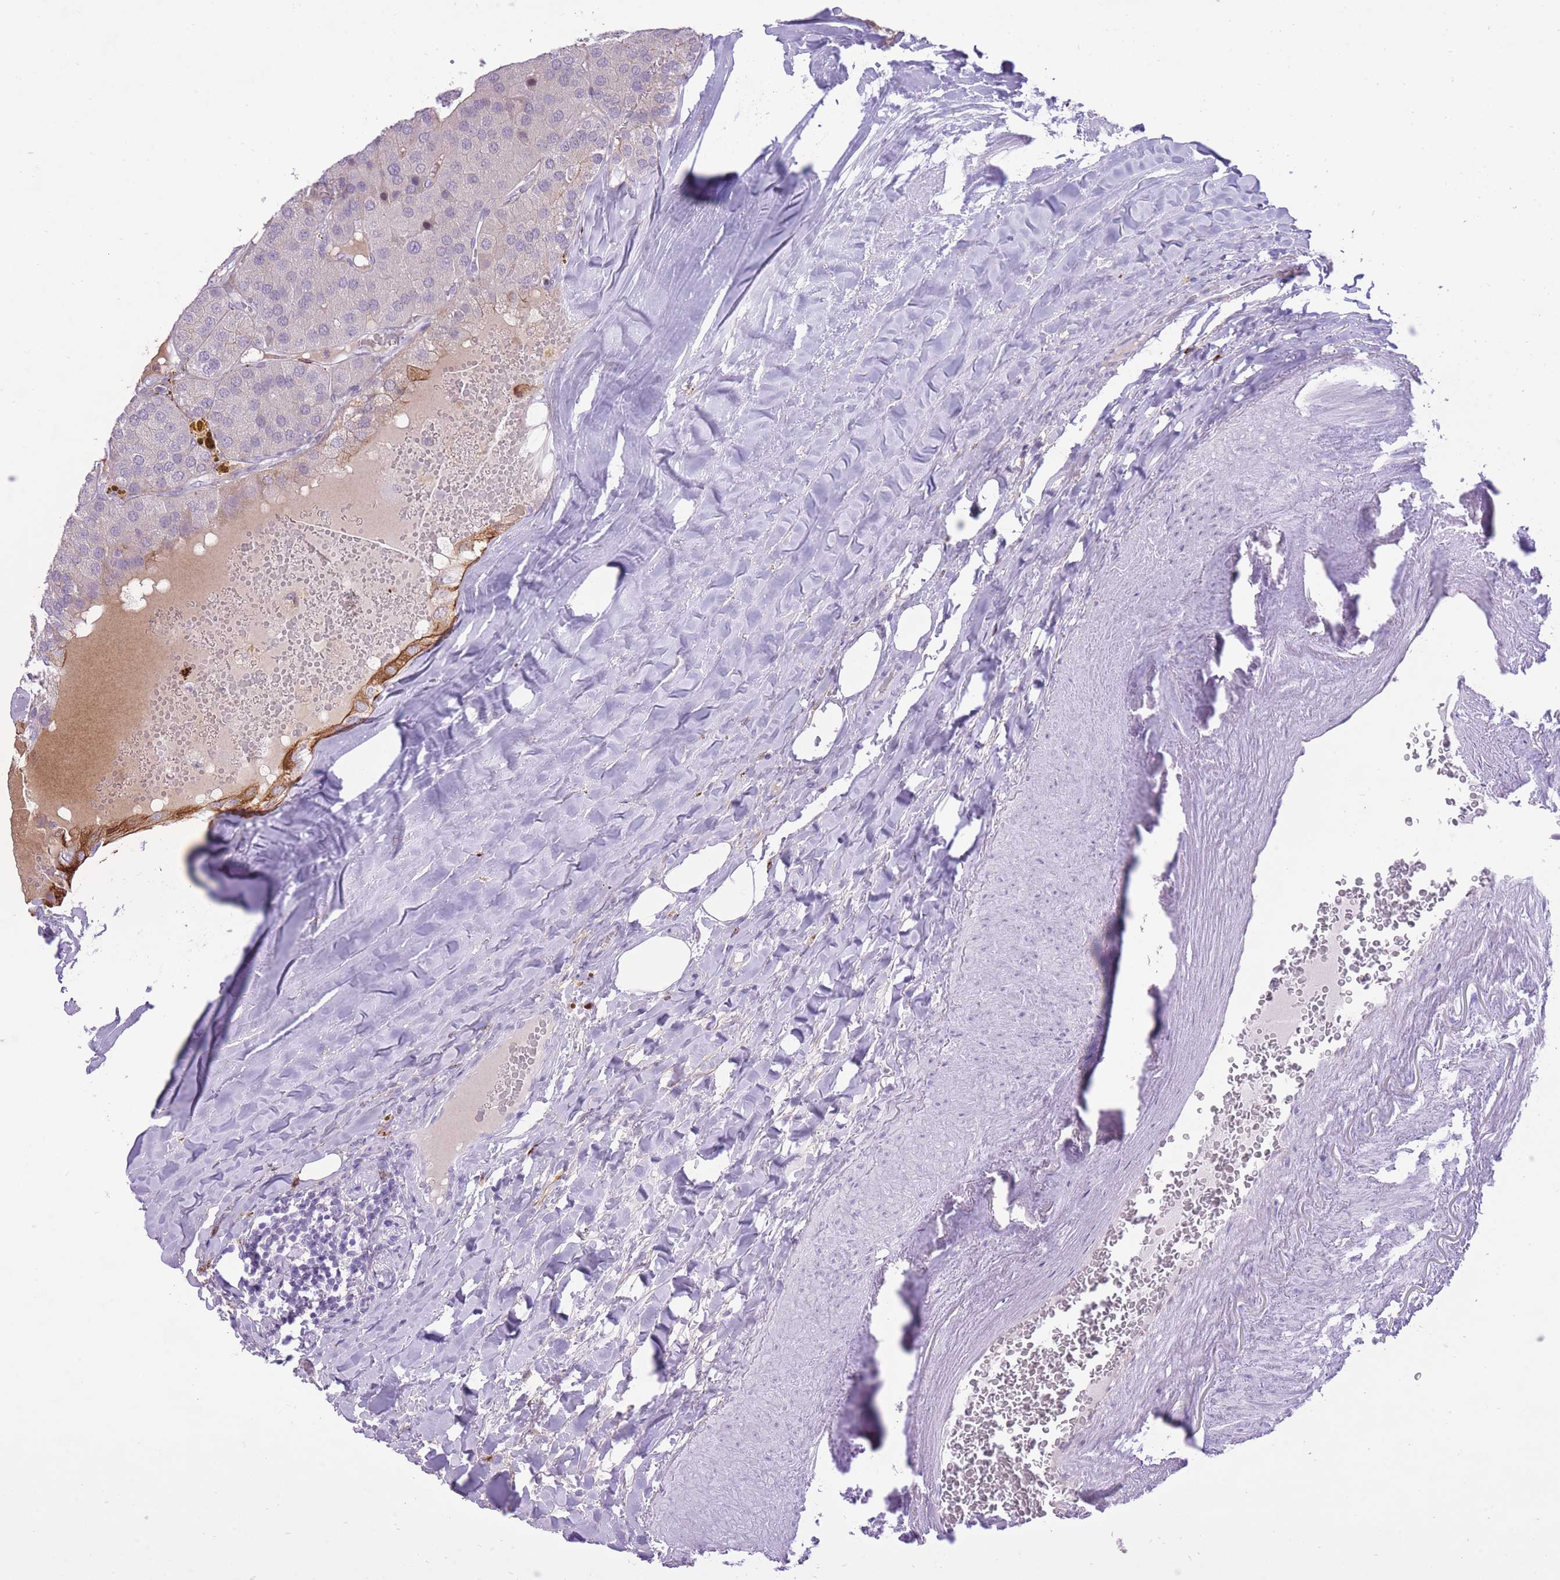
{"staining": {"intensity": "moderate", "quantity": "<25%", "location": "cytoplasmic/membranous"}, "tissue": "parathyroid gland", "cell_type": "Glandular cells", "image_type": "normal", "snomed": [{"axis": "morphology", "description": "Normal tissue, NOS"}, {"axis": "morphology", "description": "Adenoma, NOS"}, {"axis": "topography", "description": "Parathyroid gland"}], "caption": "IHC of benign parathyroid gland reveals low levels of moderate cytoplasmic/membranous expression in approximately <25% of glandular cells. (IHC, brightfield microscopy, high magnification).", "gene": "MEIS3", "patient": {"sex": "female", "age": 86}}